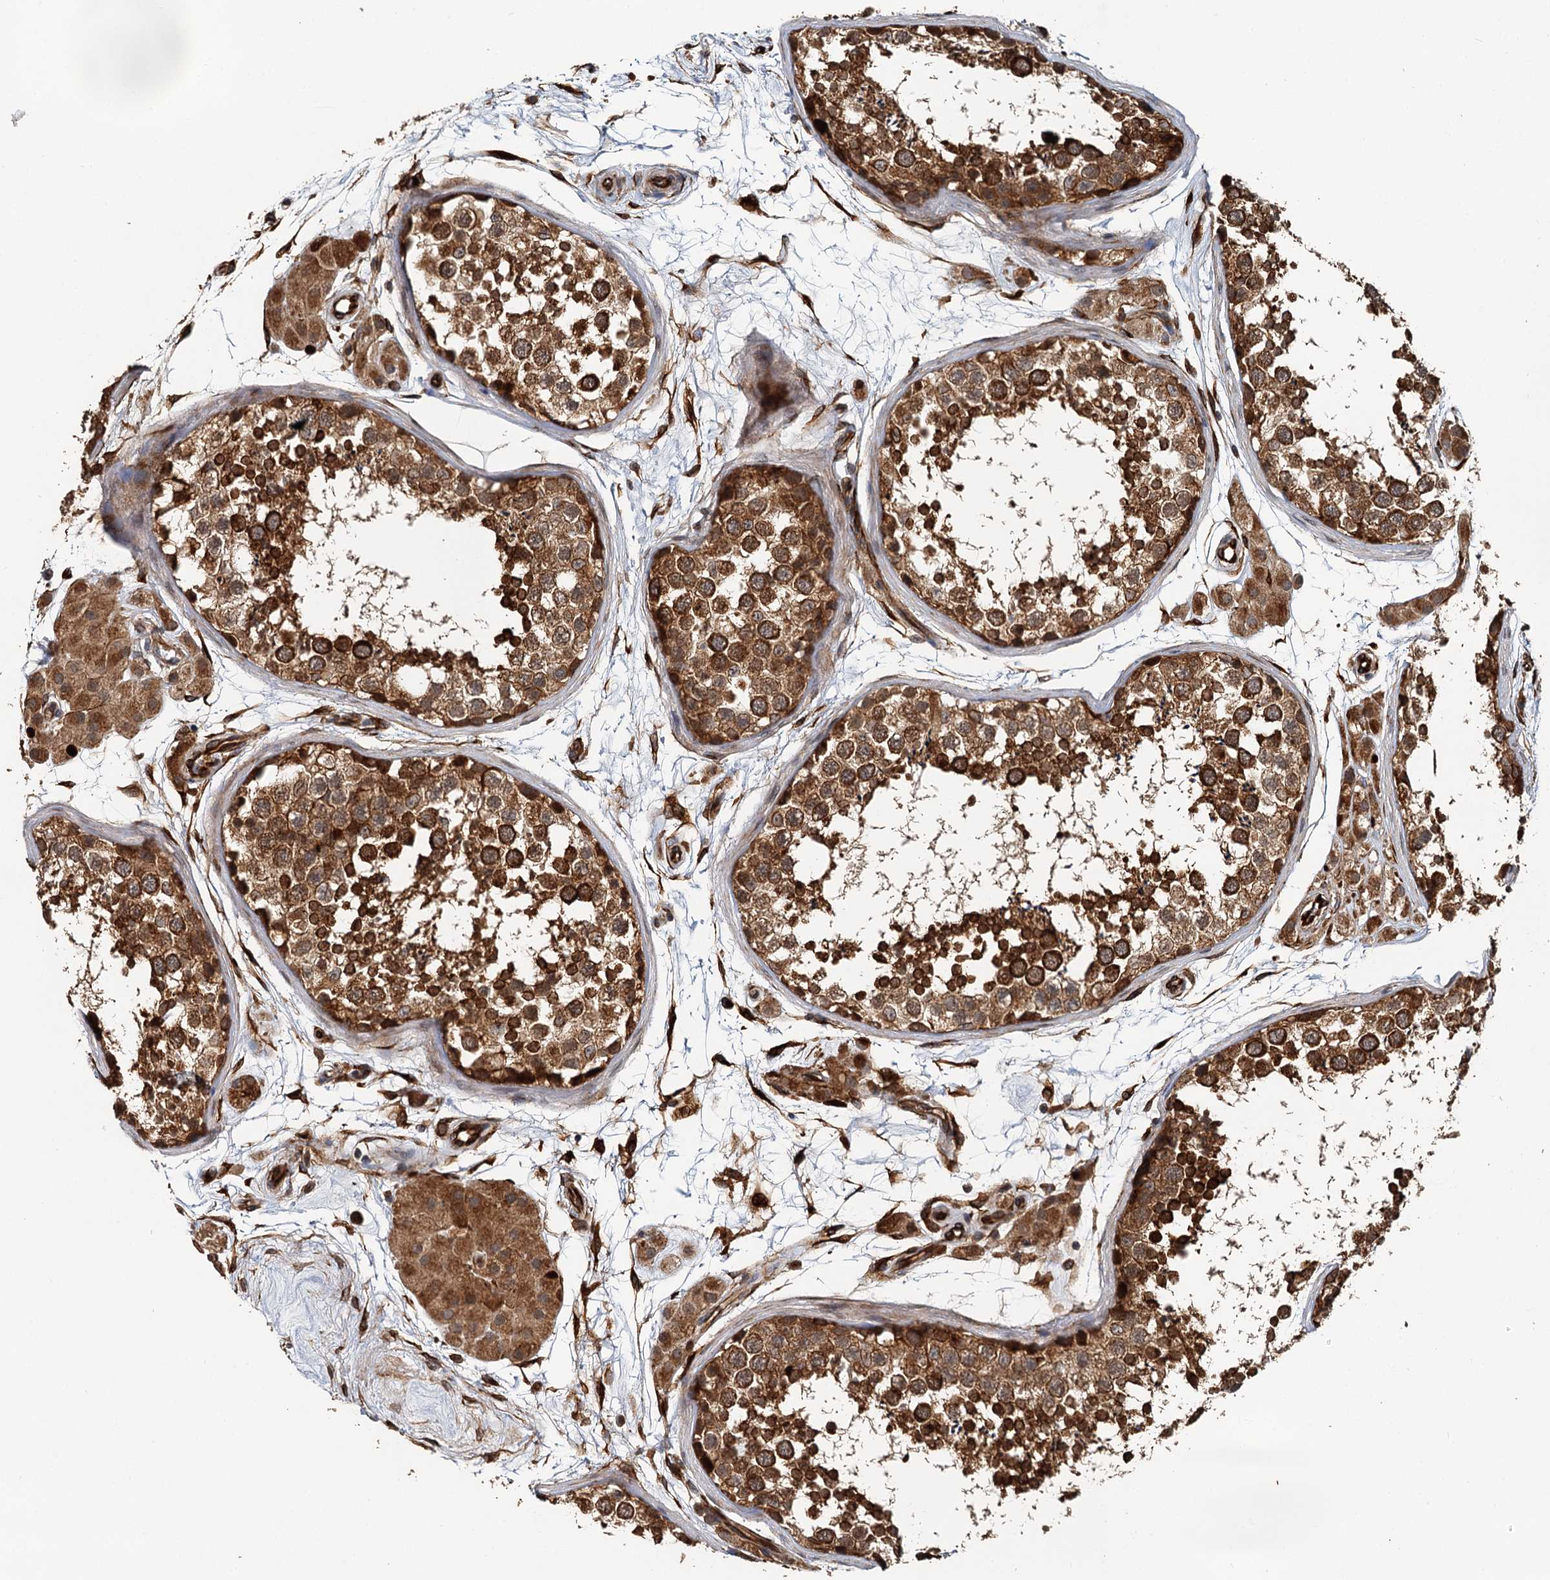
{"staining": {"intensity": "strong", "quantity": ">75%", "location": "cytoplasmic/membranous"}, "tissue": "testis", "cell_type": "Cells in seminiferous ducts", "image_type": "normal", "snomed": [{"axis": "morphology", "description": "Normal tissue, NOS"}, {"axis": "topography", "description": "Testis"}], "caption": "Immunohistochemistry (IHC) of unremarkable testis reveals high levels of strong cytoplasmic/membranous positivity in about >75% of cells in seminiferous ducts.", "gene": "LRRK2", "patient": {"sex": "male", "age": 56}}